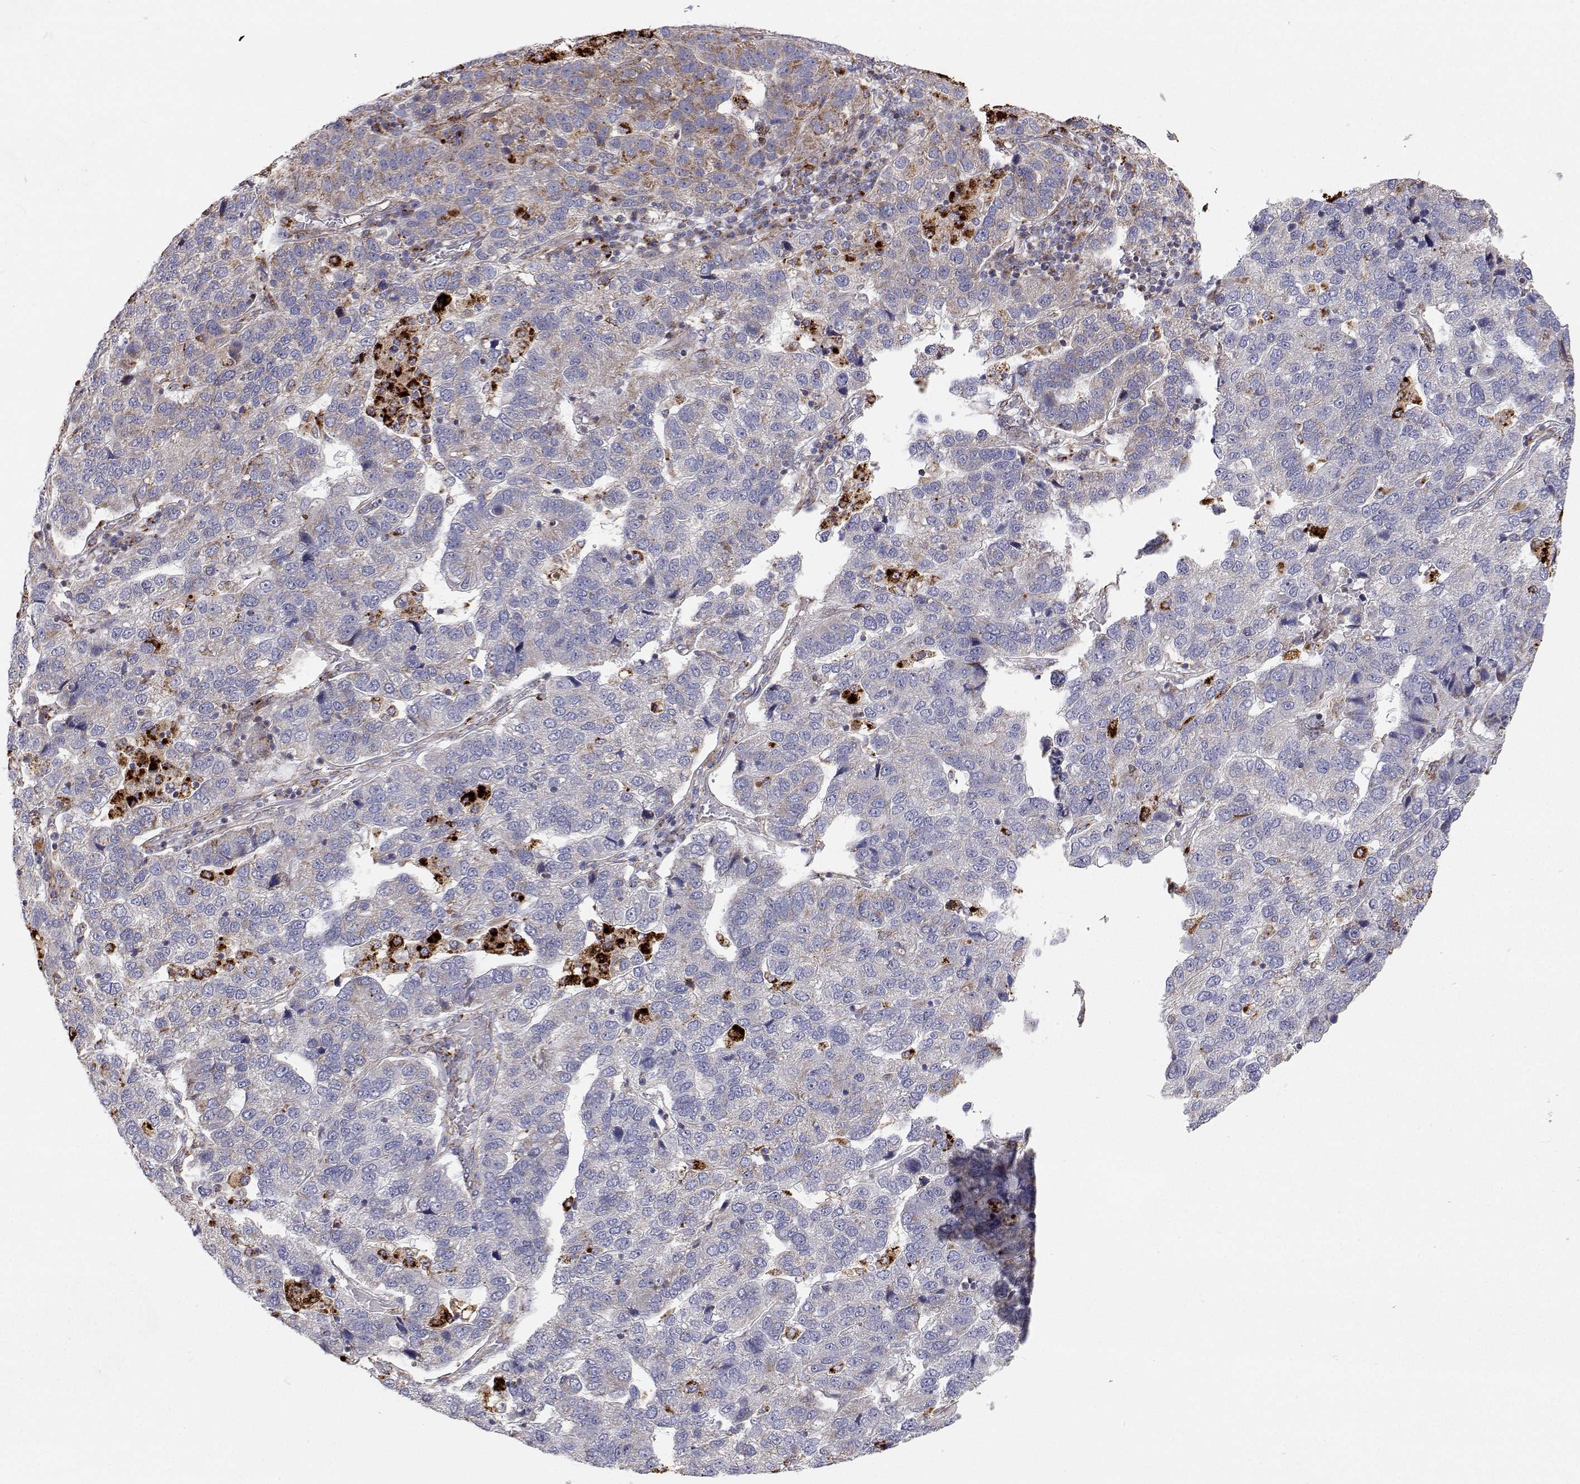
{"staining": {"intensity": "negative", "quantity": "none", "location": "none"}, "tissue": "pancreatic cancer", "cell_type": "Tumor cells", "image_type": "cancer", "snomed": [{"axis": "morphology", "description": "Adenocarcinoma, NOS"}, {"axis": "topography", "description": "Pancreas"}], "caption": "This image is of pancreatic adenocarcinoma stained with IHC to label a protein in brown with the nuclei are counter-stained blue. There is no positivity in tumor cells.", "gene": "SPICE1", "patient": {"sex": "female", "age": 61}}